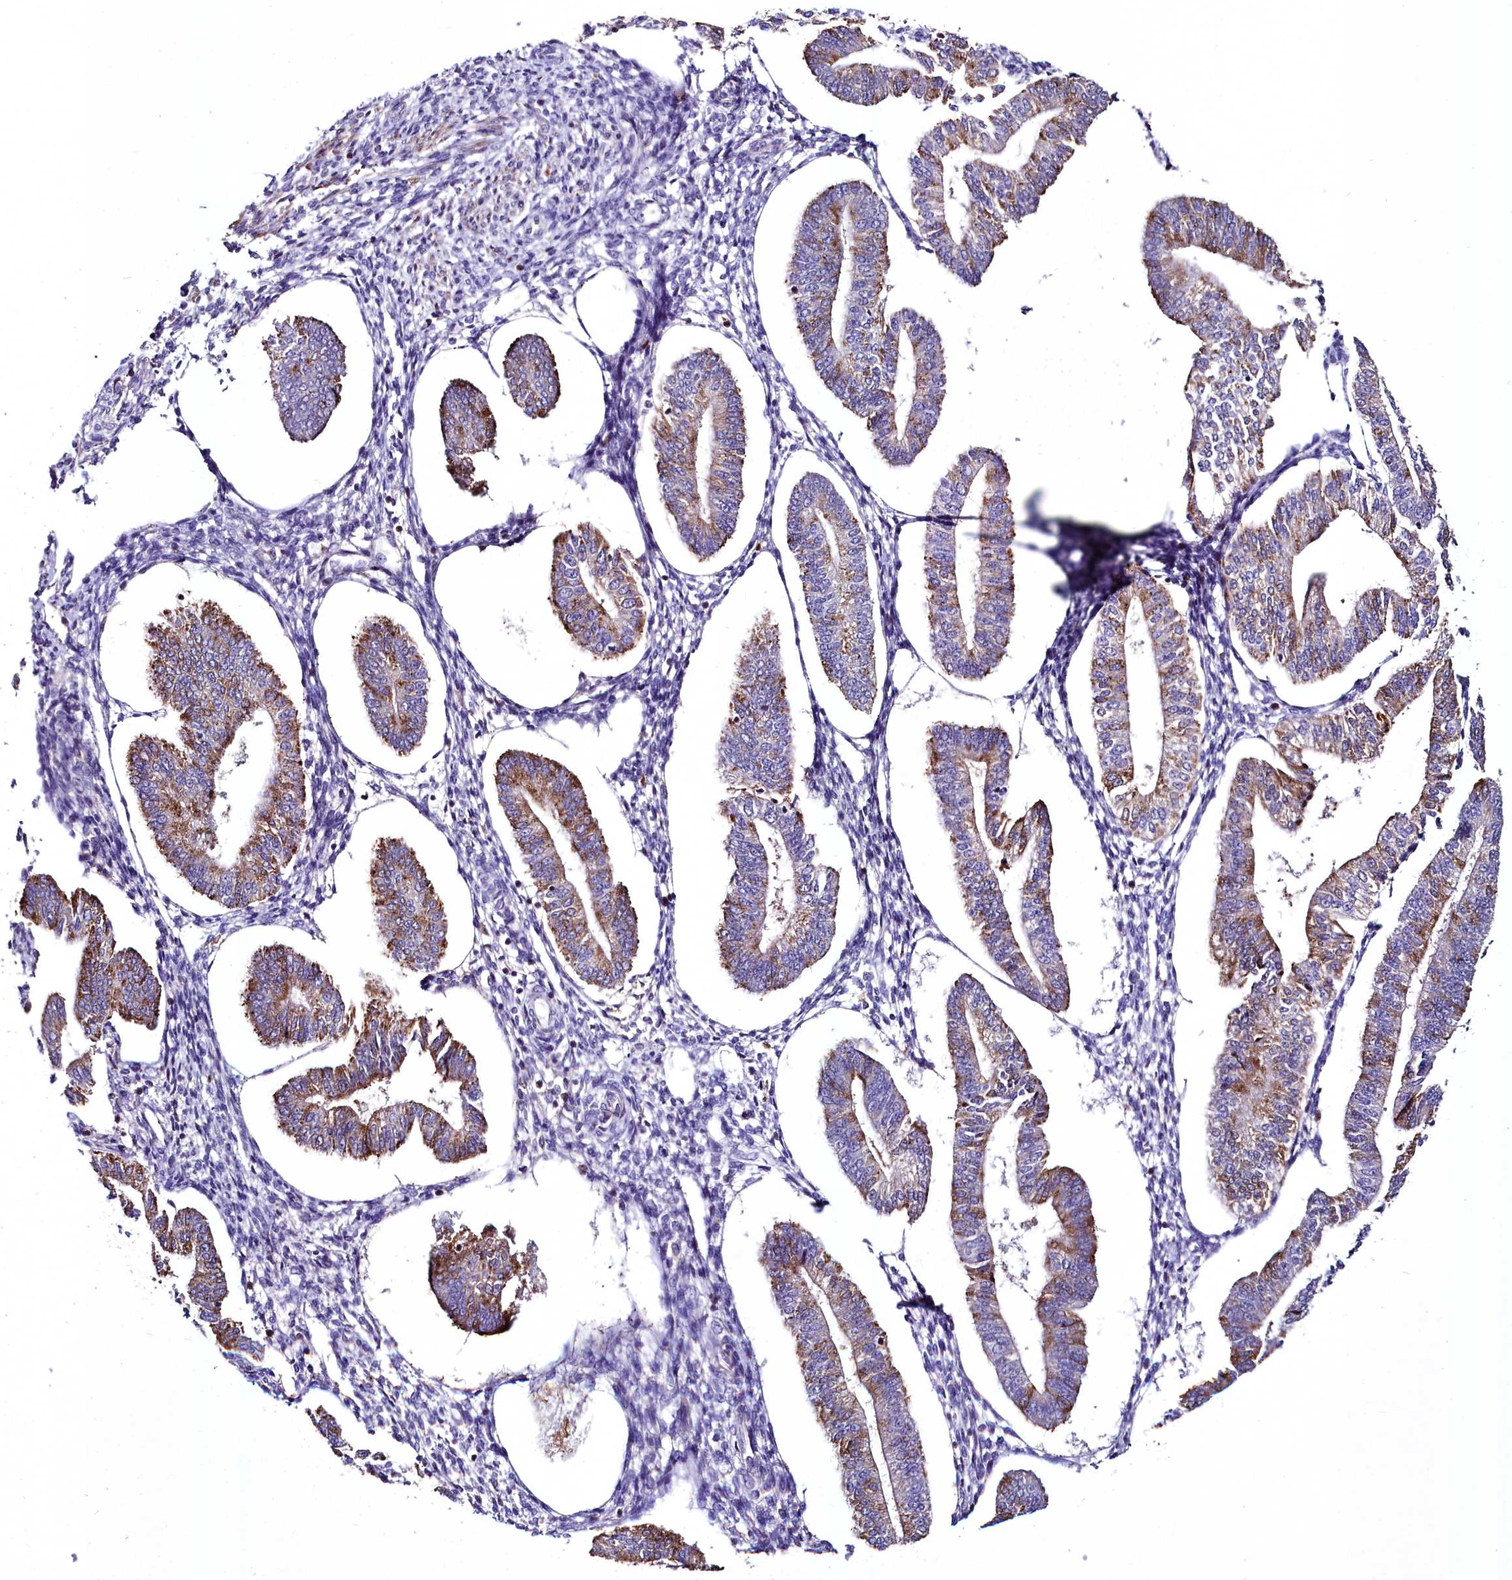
{"staining": {"intensity": "negative", "quantity": "none", "location": "none"}, "tissue": "endometrium", "cell_type": "Cells in endometrial stroma", "image_type": "normal", "snomed": [{"axis": "morphology", "description": "Normal tissue, NOS"}, {"axis": "topography", "description": "Endometrium"}], "caption": "The photomicrograph displays no significant staining in cells in endometrial stroma of endometrium.", "gene": "AMBRA1", "patient": {"sex": "female", "age": 34}}